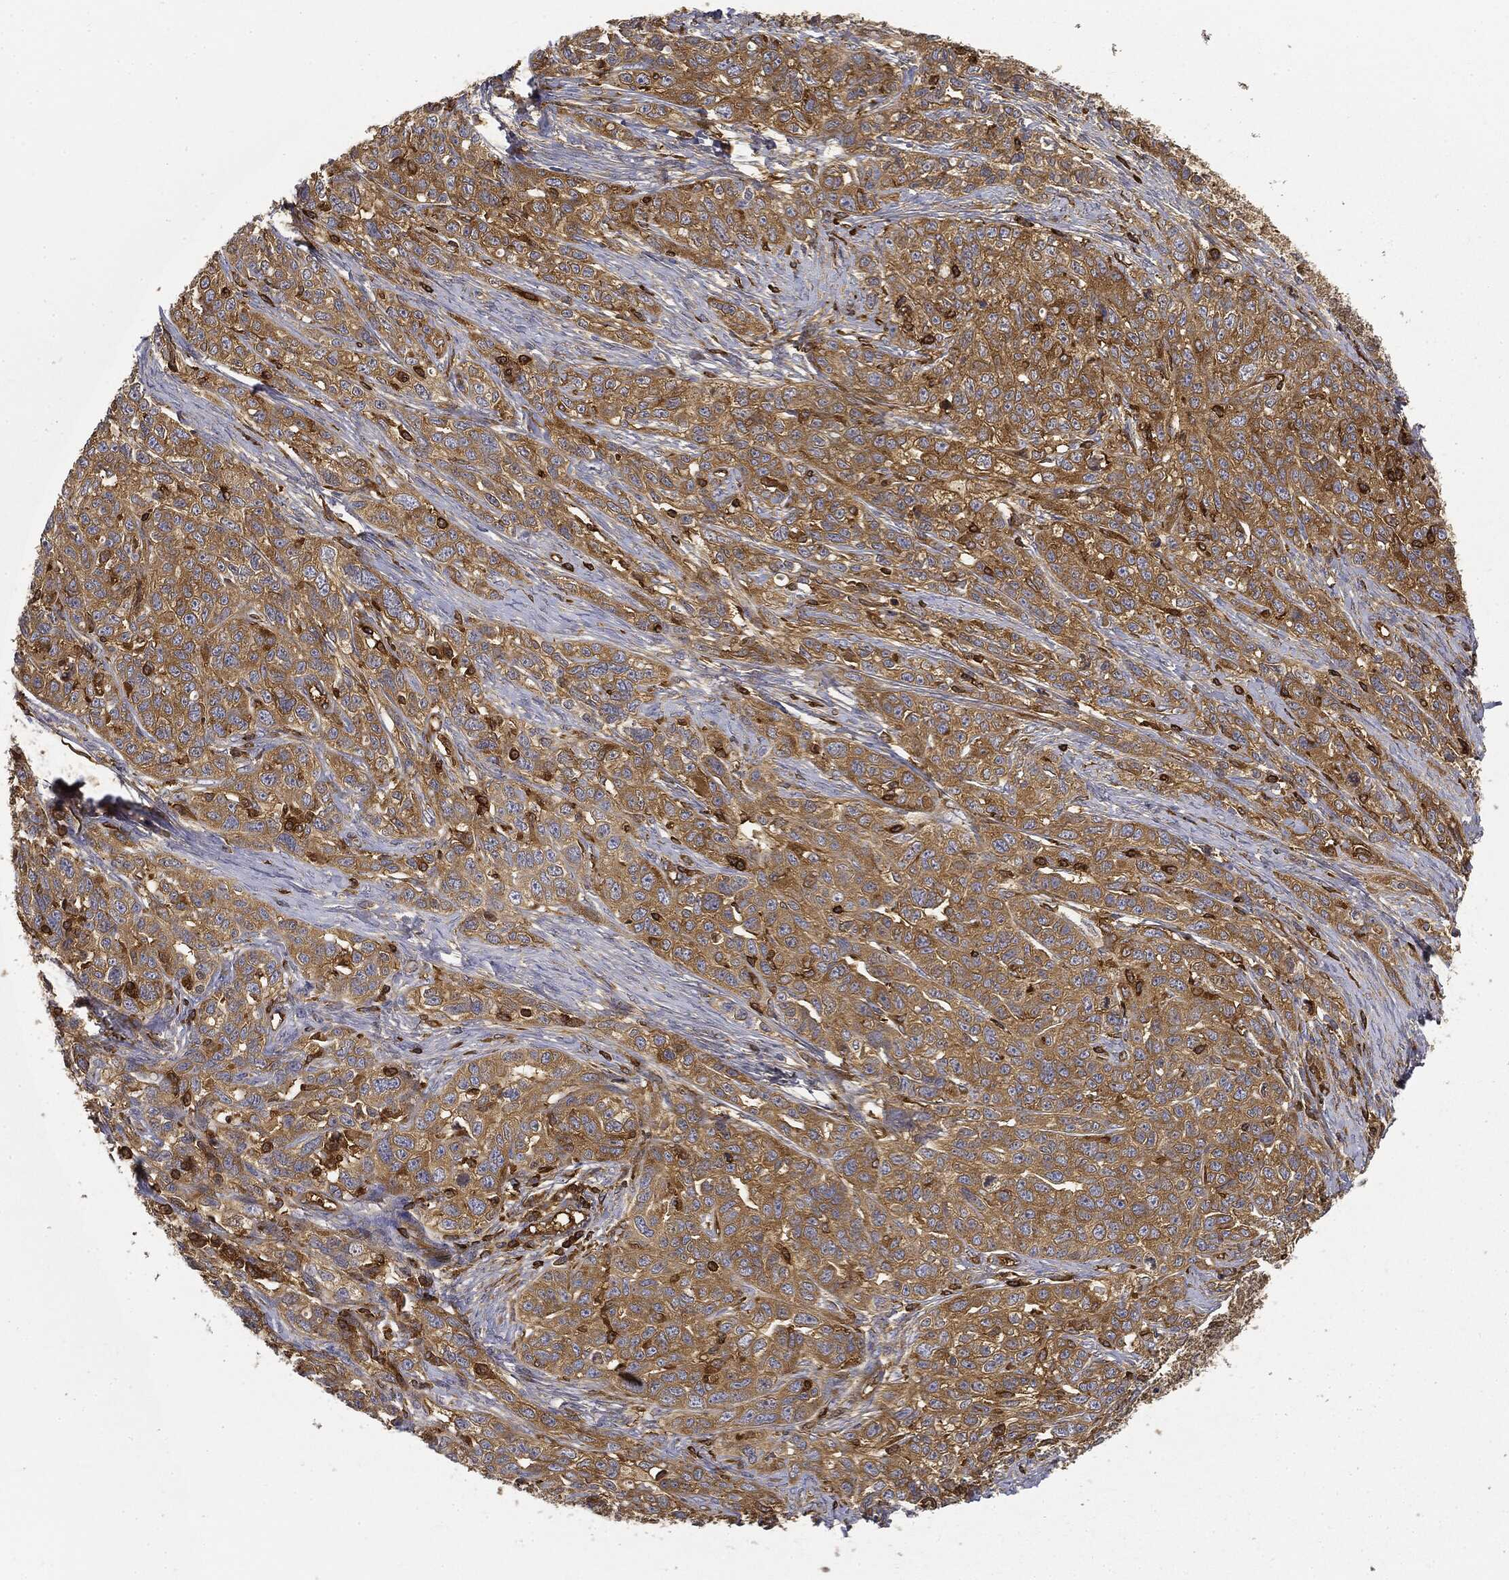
{"staining": {"intensity": "moderate", "quantity": "25%-75%", "location": "cytoplasmic/membranous"}, "tissue": "ovarian cancer", "cell_type": "Tumor cells", "image_type": "cancer", "snomed": [{"axis": "morphology", "description": "Cystadenocarcinoma, serous, NOS"}, {"axis": "topography", "description": "Ovary"}], "caption": "Approximately 25%-75% of tumor cells in serous cystadenocarcinoma (ovarian) exhibit moderate cytoplasmic/membranous protein staining as visualized by brown immunohistochemical staining.", "gene": "WDR1", "patient": {"sex": "female", "age": 71}}